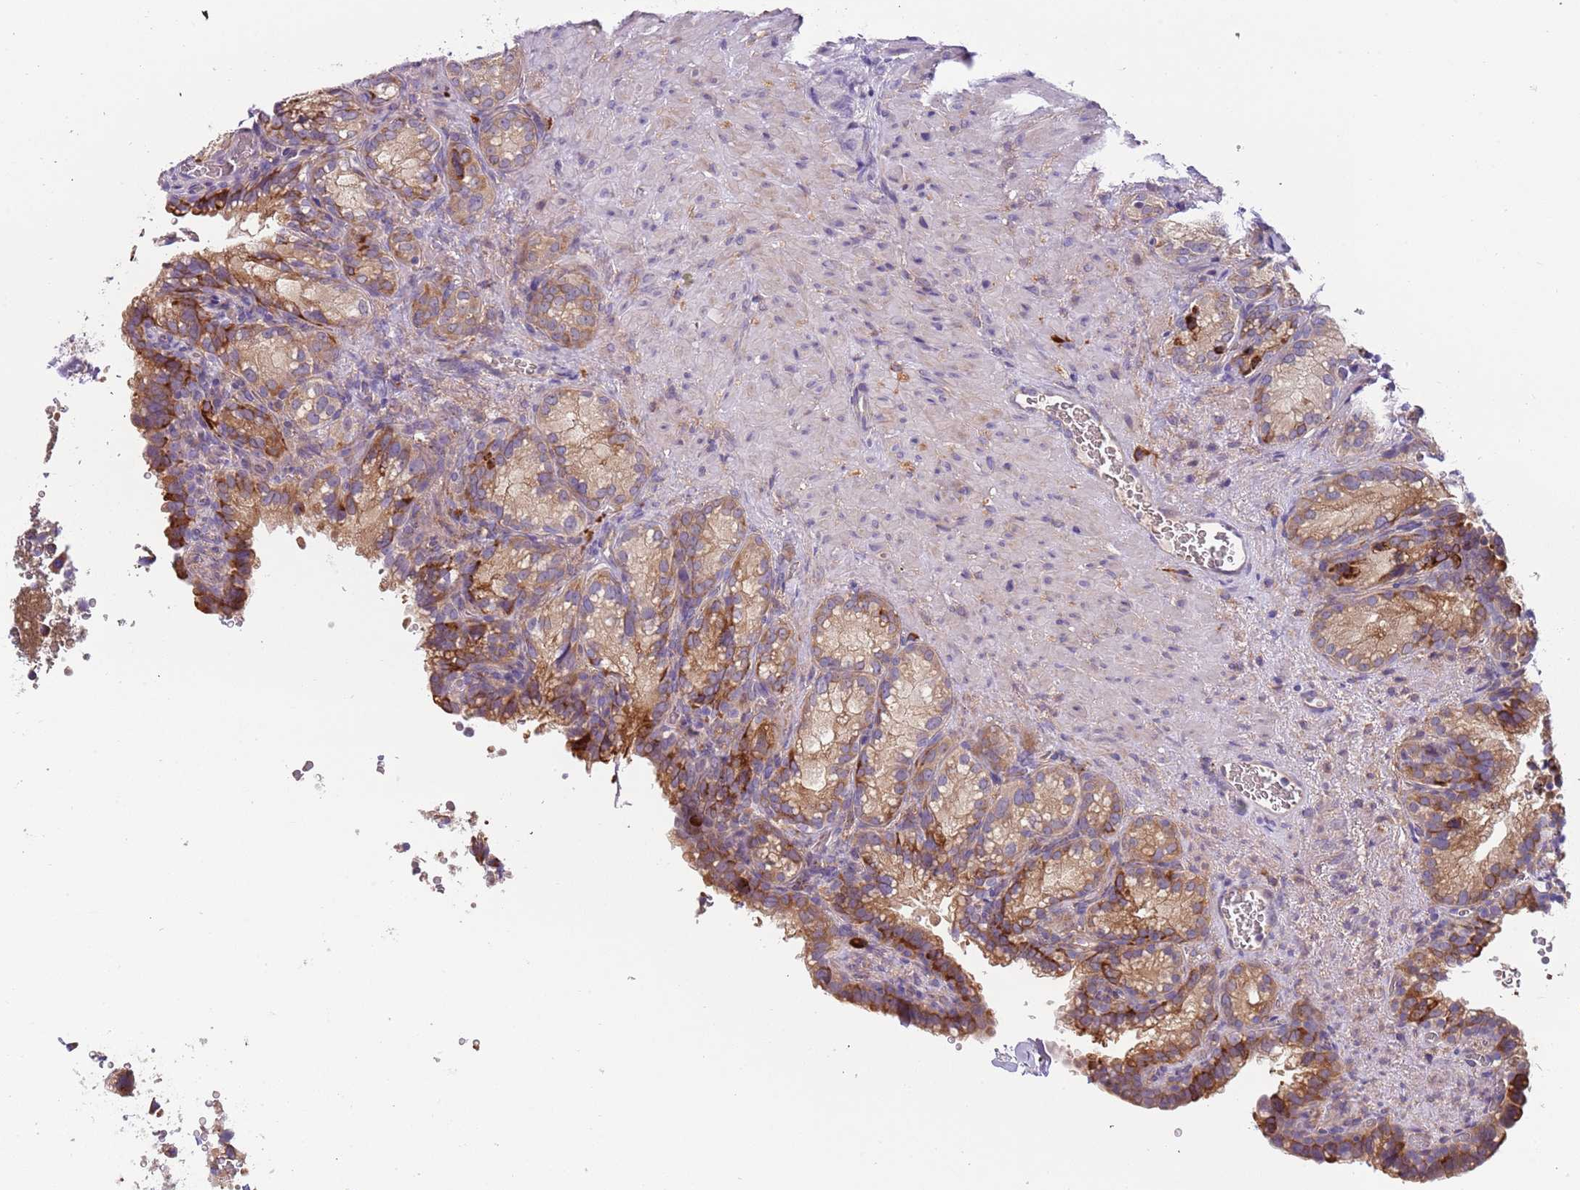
{"staining": {"intensity": "moderate", "quantity": ">75%", "location": "cytoplasmic/membranous"}, "tissue": "seminal vesicle", "cell_type": "Glandular cells", "image_type": "normal", "snomed": [{"axis": "morphology", "description": "Normal tissue, NOS"}, {"axis": "topography", "description": "Seminal veicle"}], "caption": "Immunohistochemistry (IHC) micrograph of normal seminal vesicle: seminal vesicle stained using immunohistochemistry reveals medium levels of moderate protein expression localized specifically in the cytoplasmic/membranous of glandular cells, appearing as a cytoplasmic/membranous brown color.", "gene": "VWCE", "patient": {"sex": "male", "age": 58}}